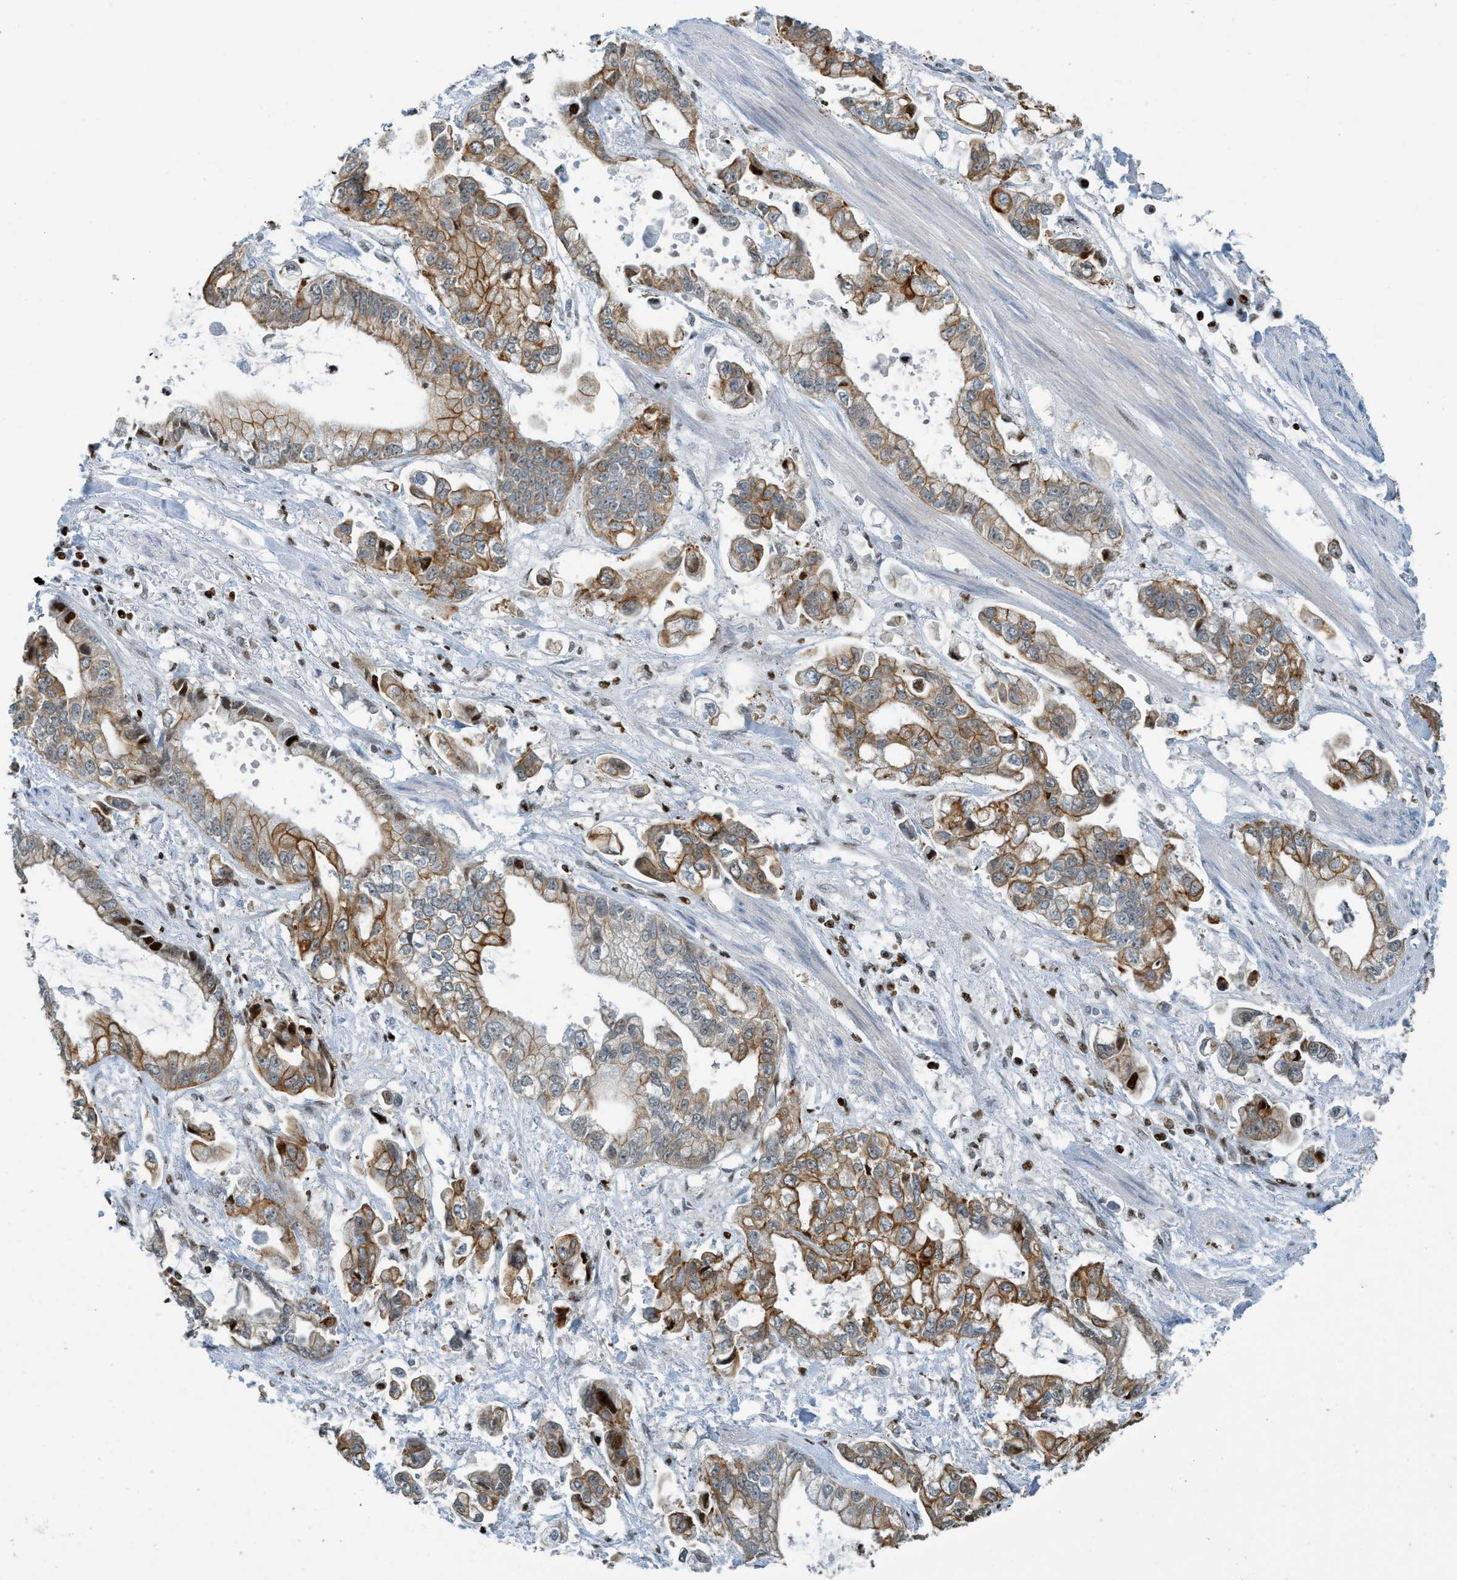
{"staining": {"intensity": "moderate", "quantity": ">75%", "location": "cytoplasmic/membranous"}, "tissue": "stomach cancer", "cell_type": "Tumor cells", "image_type": "cancer", "snomed": [{"axis": "morphology", "description": "Normal tissue, NOS"}, {"axis": "morphology", "description": "Adenocarcinoma, NOS"}, {"axis": "topography", "description": "Stomach"}], "caption": "Immunohistochemistry (DAB) staining of adenocarcinoma (stomach) demonstrates moderate cytoplasmic/membranous protein expression in about >75% of tumor cells. (brown staining indicates protein expression, while blue staining denotes nuclei).", "gene": "SH3D19", "patient": {"sex": "male", "age": 62}}